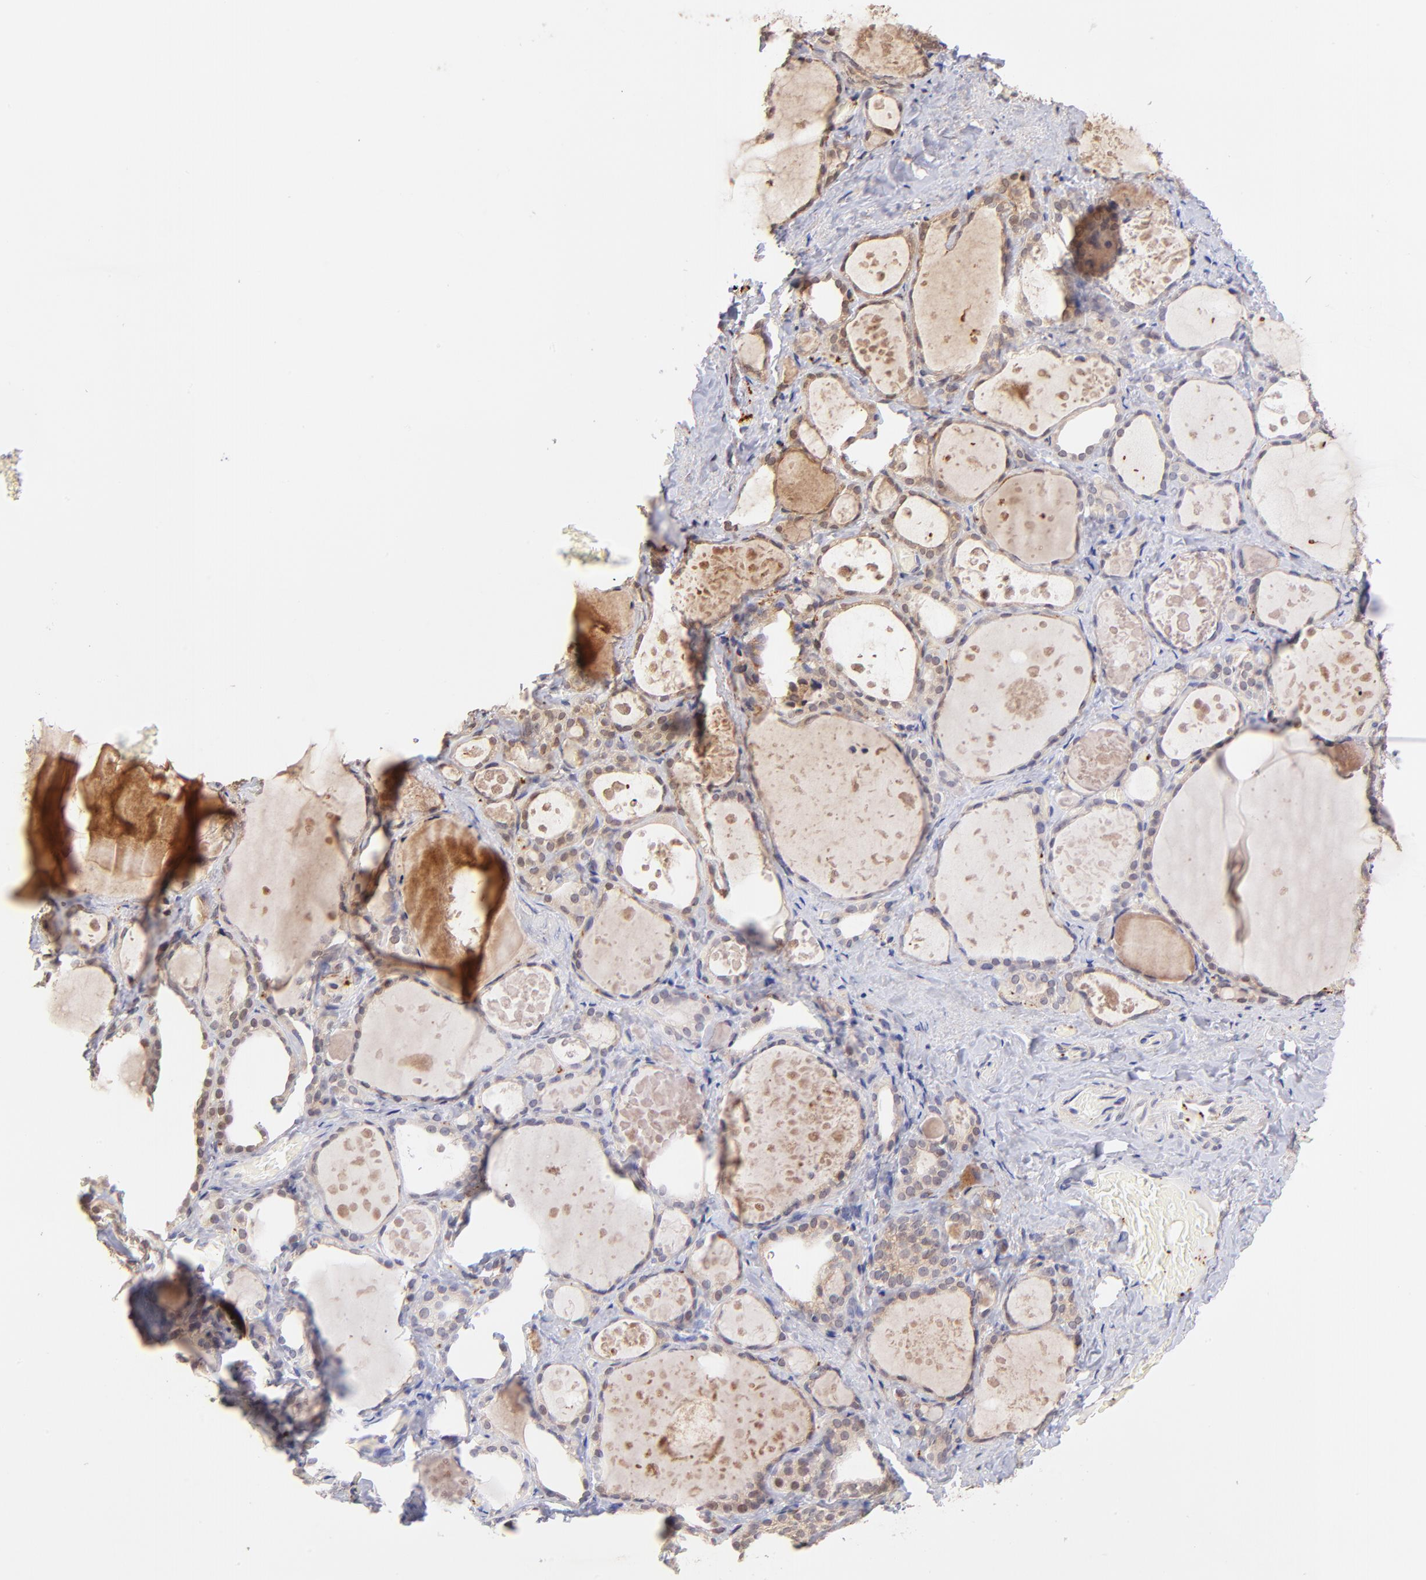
{"staining": {"intensity": "moderate", "quantity": ">75%", "location": "cytoplasmic/membranous"}, "tissue": "thyroid gland", "cell_type": "Glandular cells", "image_type": "normal", "snomed": [{"axis": "morphology", "description": "Normal tissue, NOS"}, {"axis": "topography", "description": "Thyroid gland"}], "caption": "DAB immunohistochemical staining of unremarkable human thyroid gland demonstrates moderate cytoplasmic/membranous protein positivity in approximately >75% of glandular cells.", "gene": "SPARC", "patient": {"sex": "female", "age": 75}}